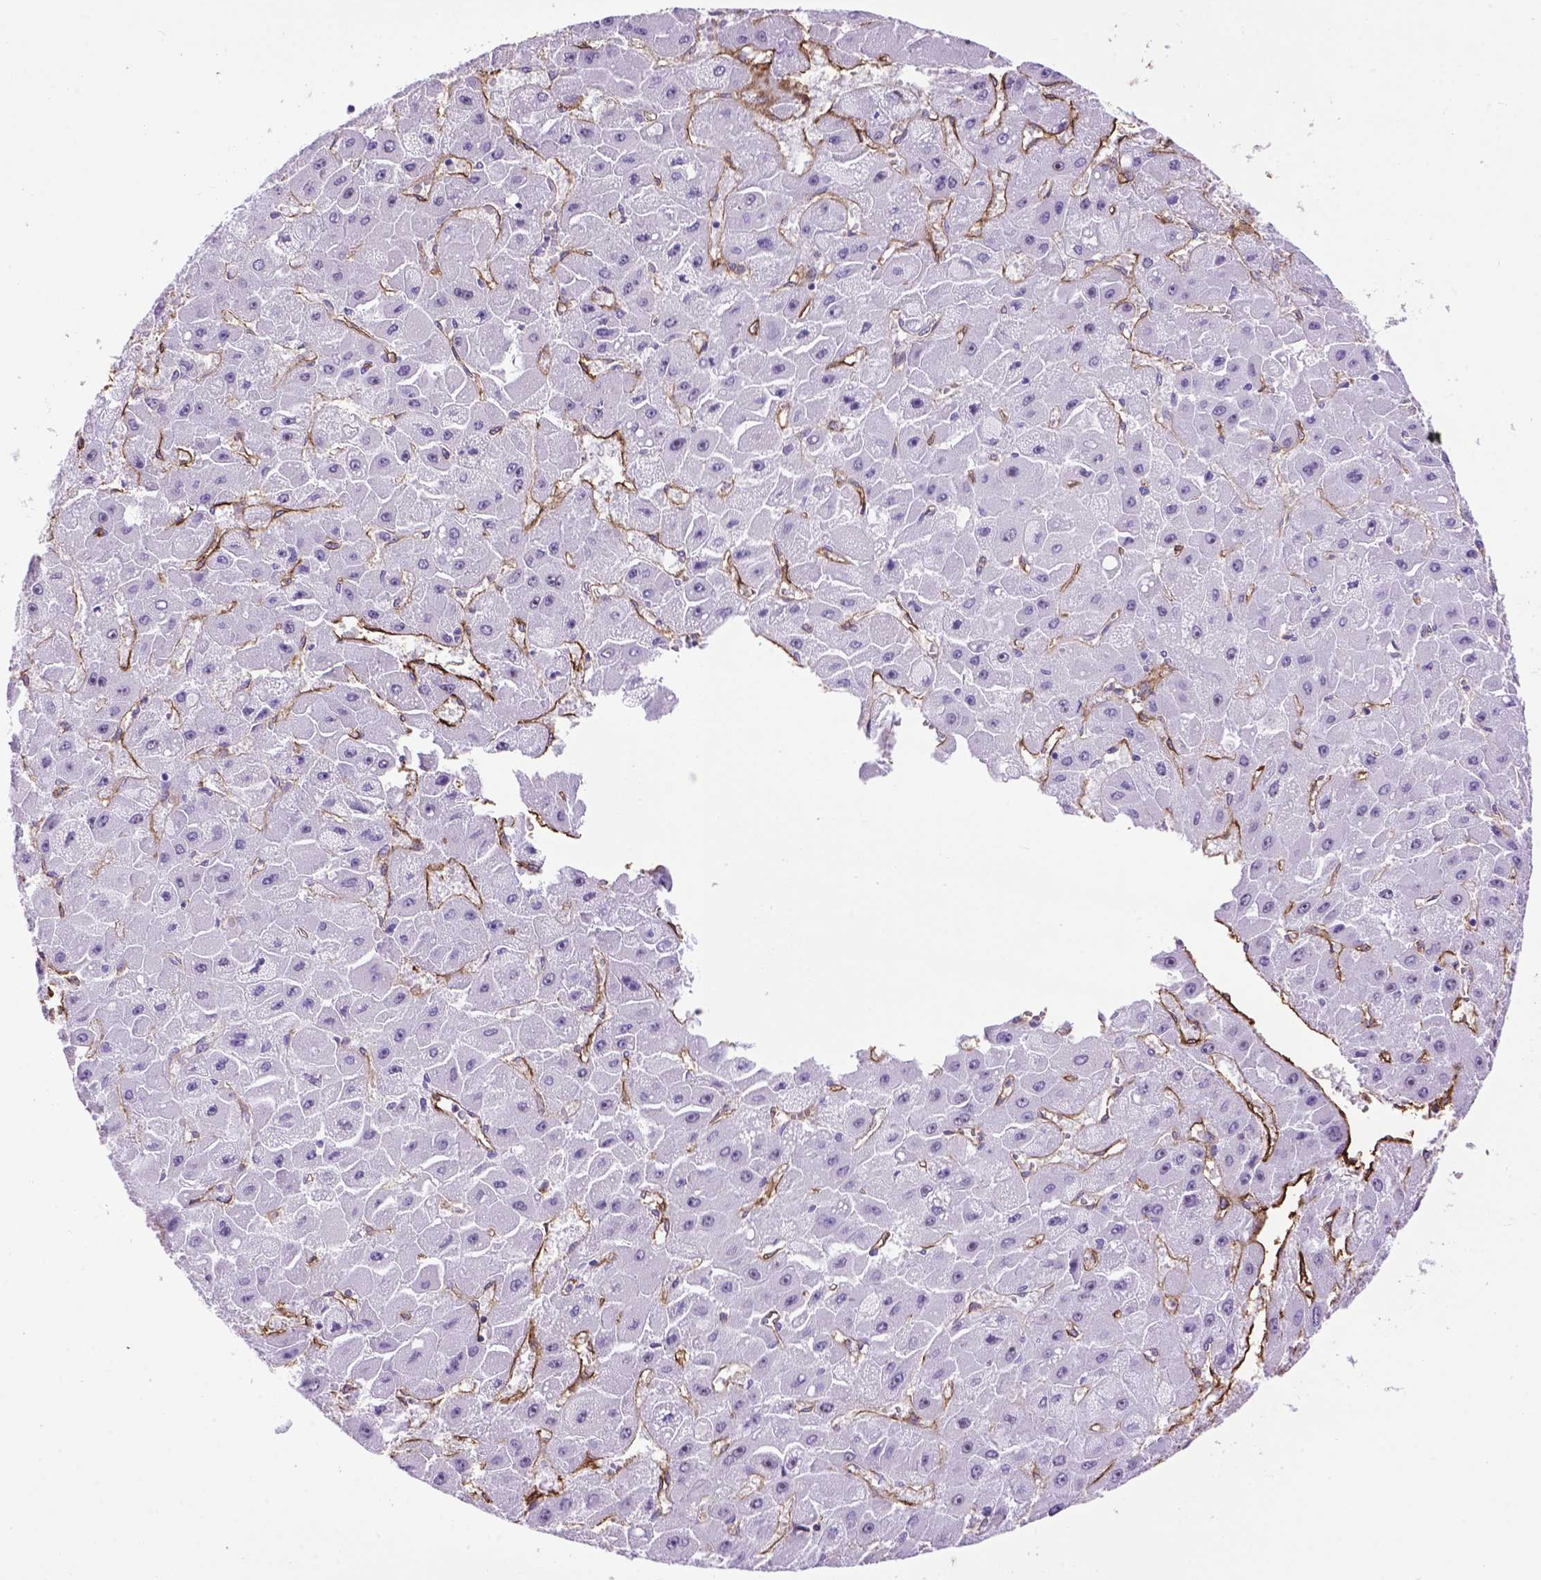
{"staining": {"intensity": "negative", "quantity": "none", "location": "none"}, "tissue": "liver cancer", "cell_type": "Tumor cells", "image_type": "cancer", "snomed": [{"axis": "morphology", "description": "Carcinoma, Hepatocellular, NOS"}, {"axis": "topography", "description": "Liver"}], "caption": "High magnification brightfield microscopy of liver cancer stained with DAB (brown) and counterstained with hematoxylin (blue): tumor cells show no significant staining. Brightfield microscopy of immunohistochemistry stained with DAB (brown) and hematoxylin (blue), captured at high magnification.", "gene": "ENG", "patient": {"sex": "female", "age": 25}}